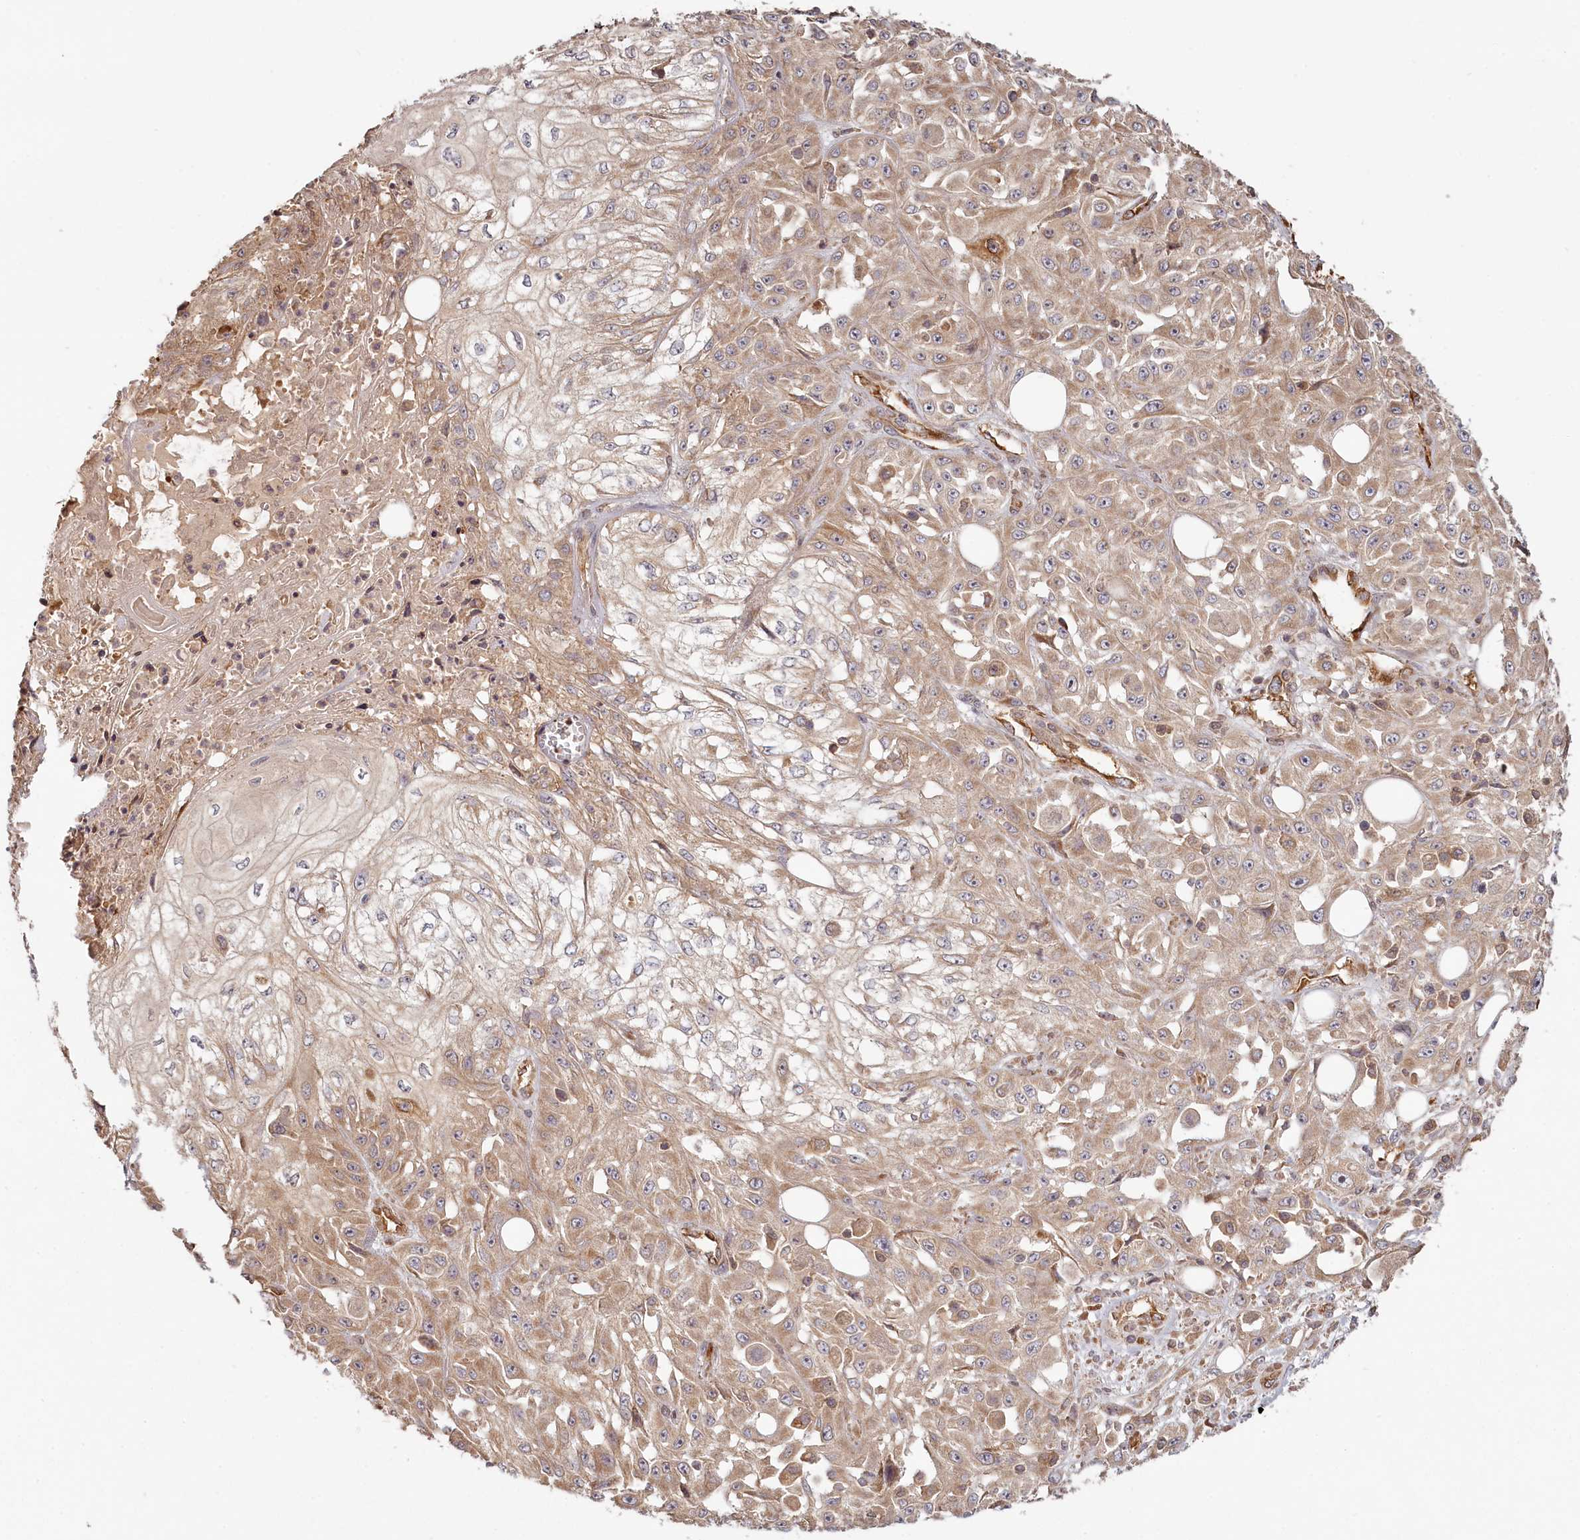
{"staining": {"intensity": "moderate", "quantity": ">75%", "location": "cytoplasmic/membranous"}, "tissue": "skin cancer", "cell_type": "Tumor cells", "image_type": "cancer", "snomed": [{"axis": "morphology", "description": "Squamous cell carcinoma, NOS"}, {"axis": "morphology", "description": "Squamous cell carcinoma, metastatic, NOS"}, {"axis": "topography", "description": "Skin"}, {"axis": "topography", "description": "Lymph node"}], "caption": "Tumor cells demonstrate moderate cytoplasmic/membranous expression in about >75% of cells in skin cancer.", "gene": "TMIE", "patient": {"sex": "male", "age": 75}}